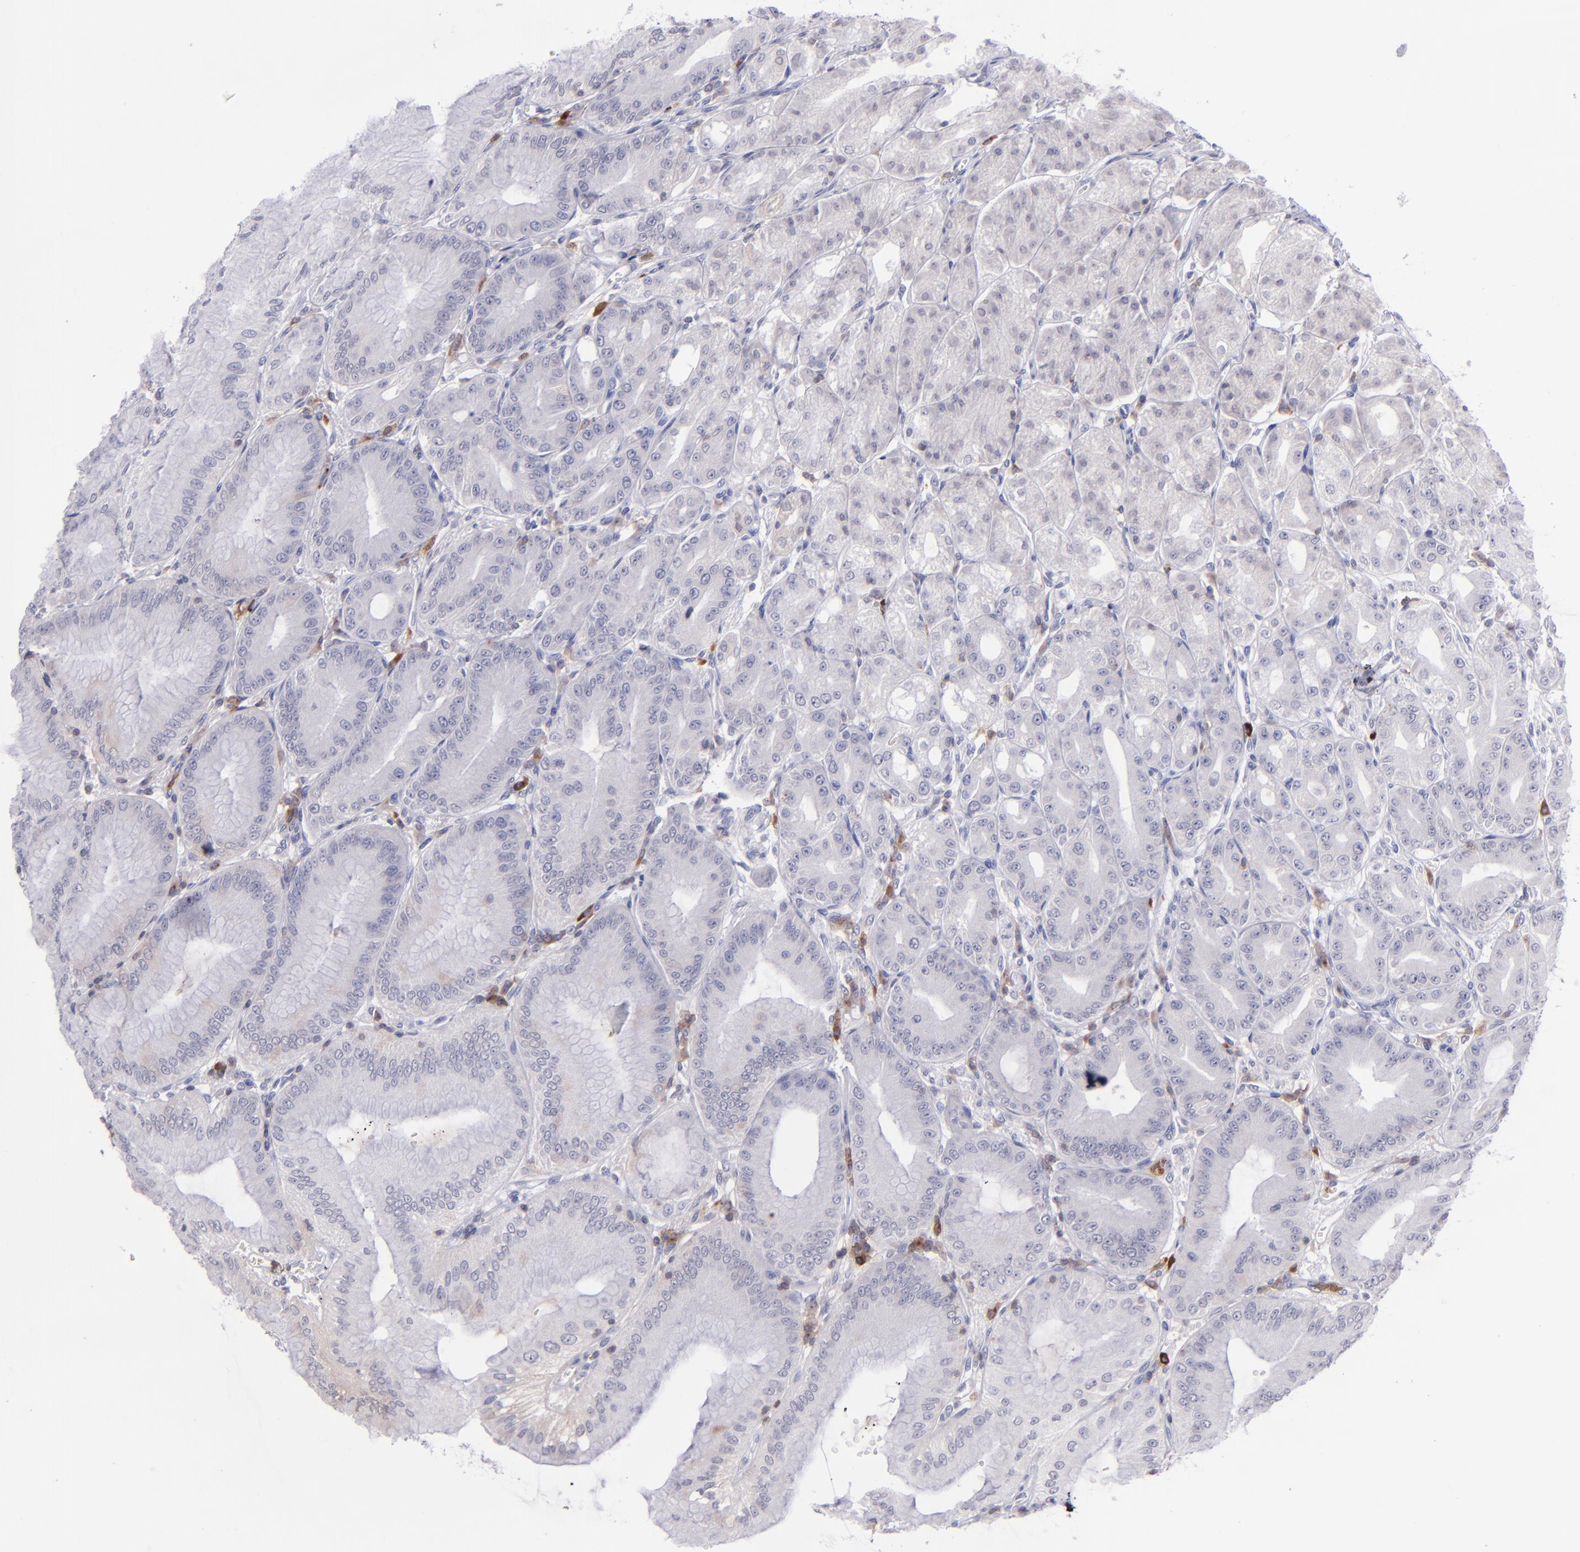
{"staining": {"intensity": "negative", "quantity": "none", "location": "none"}, "tissue": "stomach", "cell_type": "Glandular cells", "image_type": "normal", "snomed": [{"axis": "morphology", "description": "Normal tissue, NOS"}, {"axis": "topography", "description": "Stomach, lower"}], "caption": "IHC of unremarkable human stomach demonstrates no expression in glandular cells.", "gene": "ICAM3", "patient": {"sex": "male", "age": 71}}